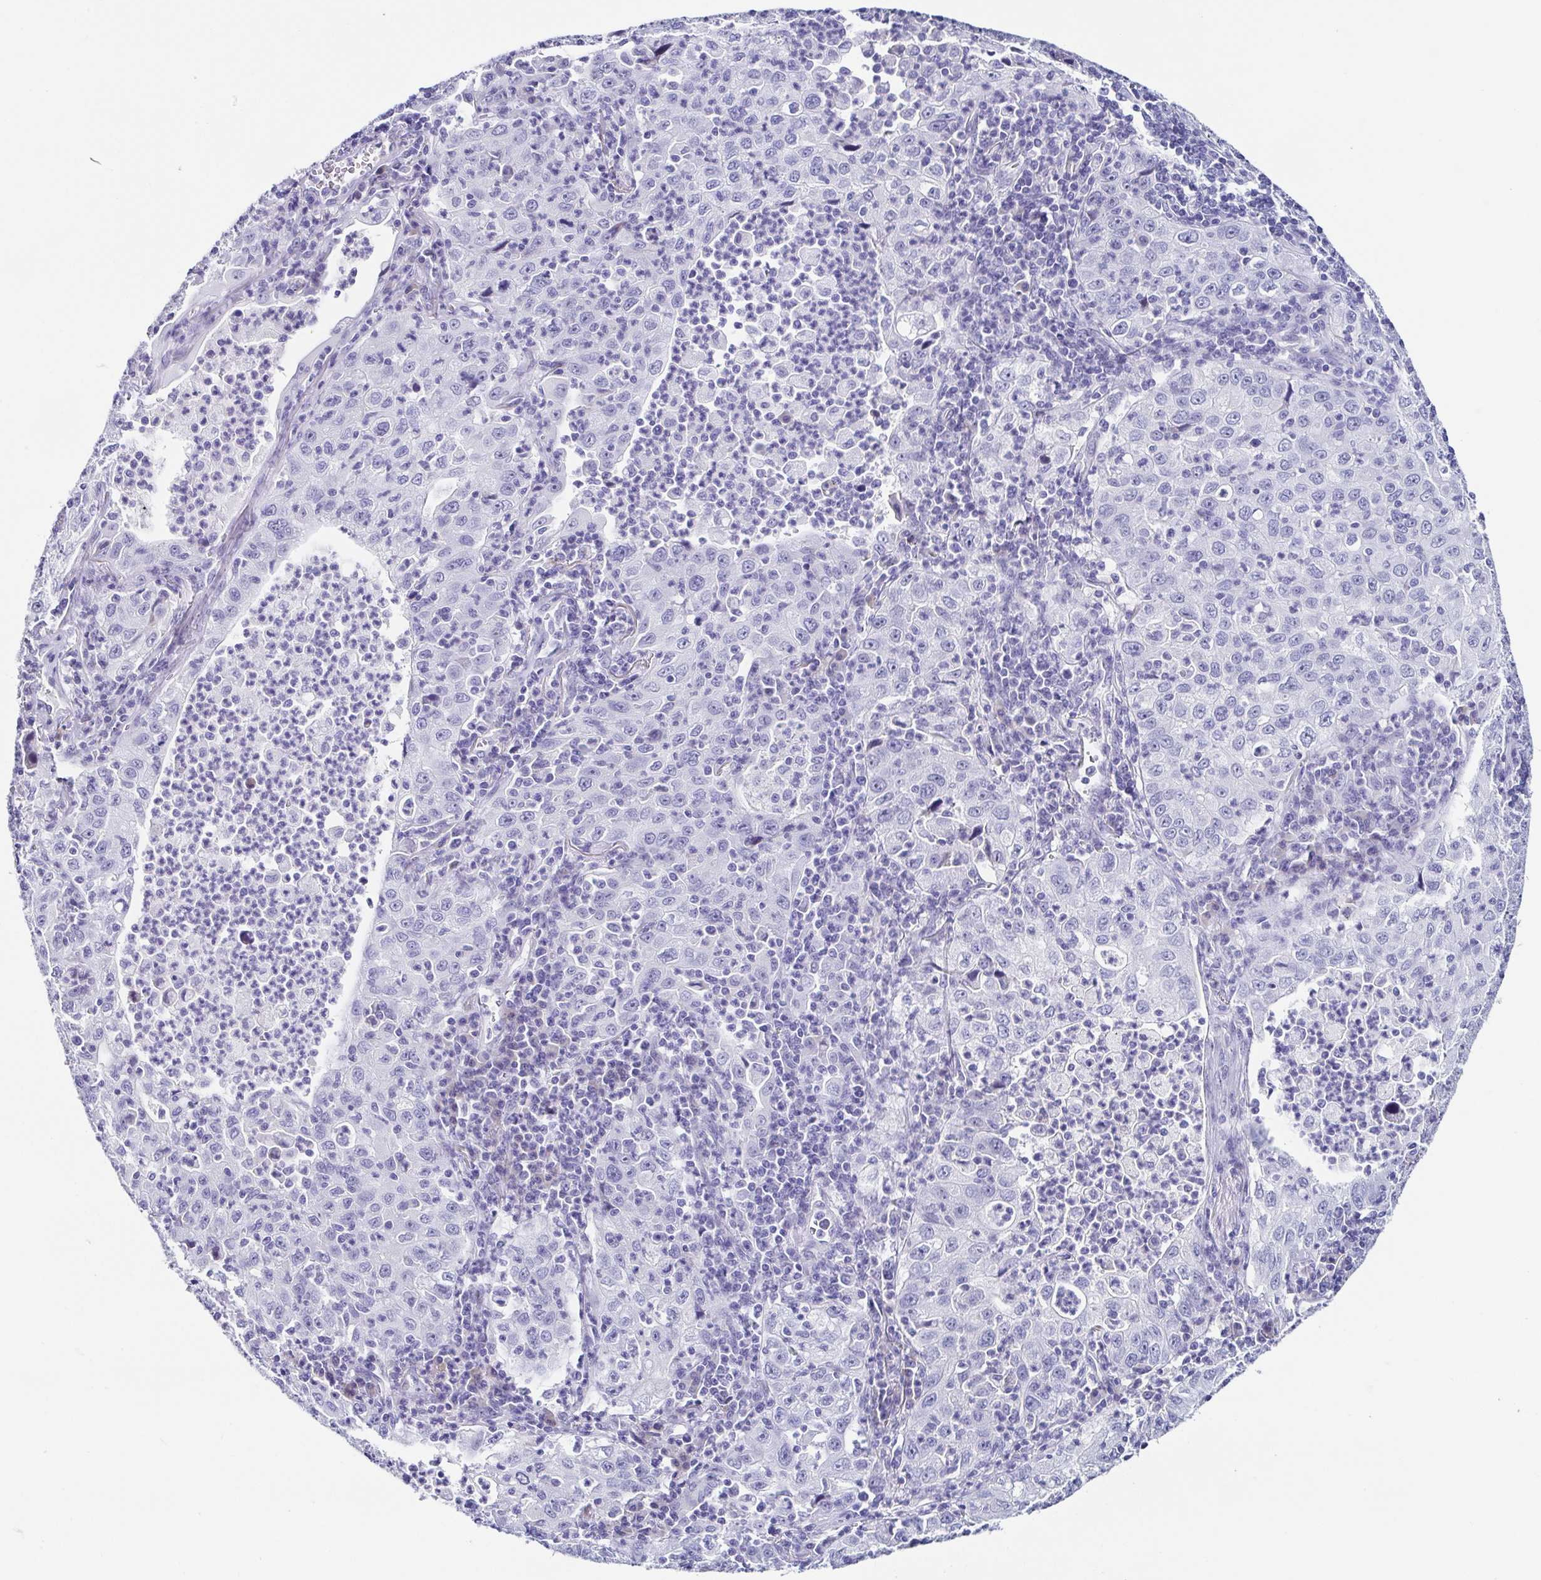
{"staining": {"intensity": "negative", "quantity": "none", "location": "none"}, "tissue": "lung cancer", "cell_type": "Tumor cells", "image_type": "cancer", "snomed": [{"axis": "morphology", "description": "Squamous cell carcinoma, NOS"}, {"axis": "topography", "description": "Lung"}], "caption": "Immunohistochemistry photomicrograph of squamous cell carcinoma (lung) stained for a protein (brown), which reveals no staining in tumor cells. (Stains: DAB immunohistochemistry (IHC) with hematoxylin counter stain, Microscopy: brightfield microscopy at high magnification).", "gene": "TNNT2", "patient": {"sex": "male", "age": 71}}